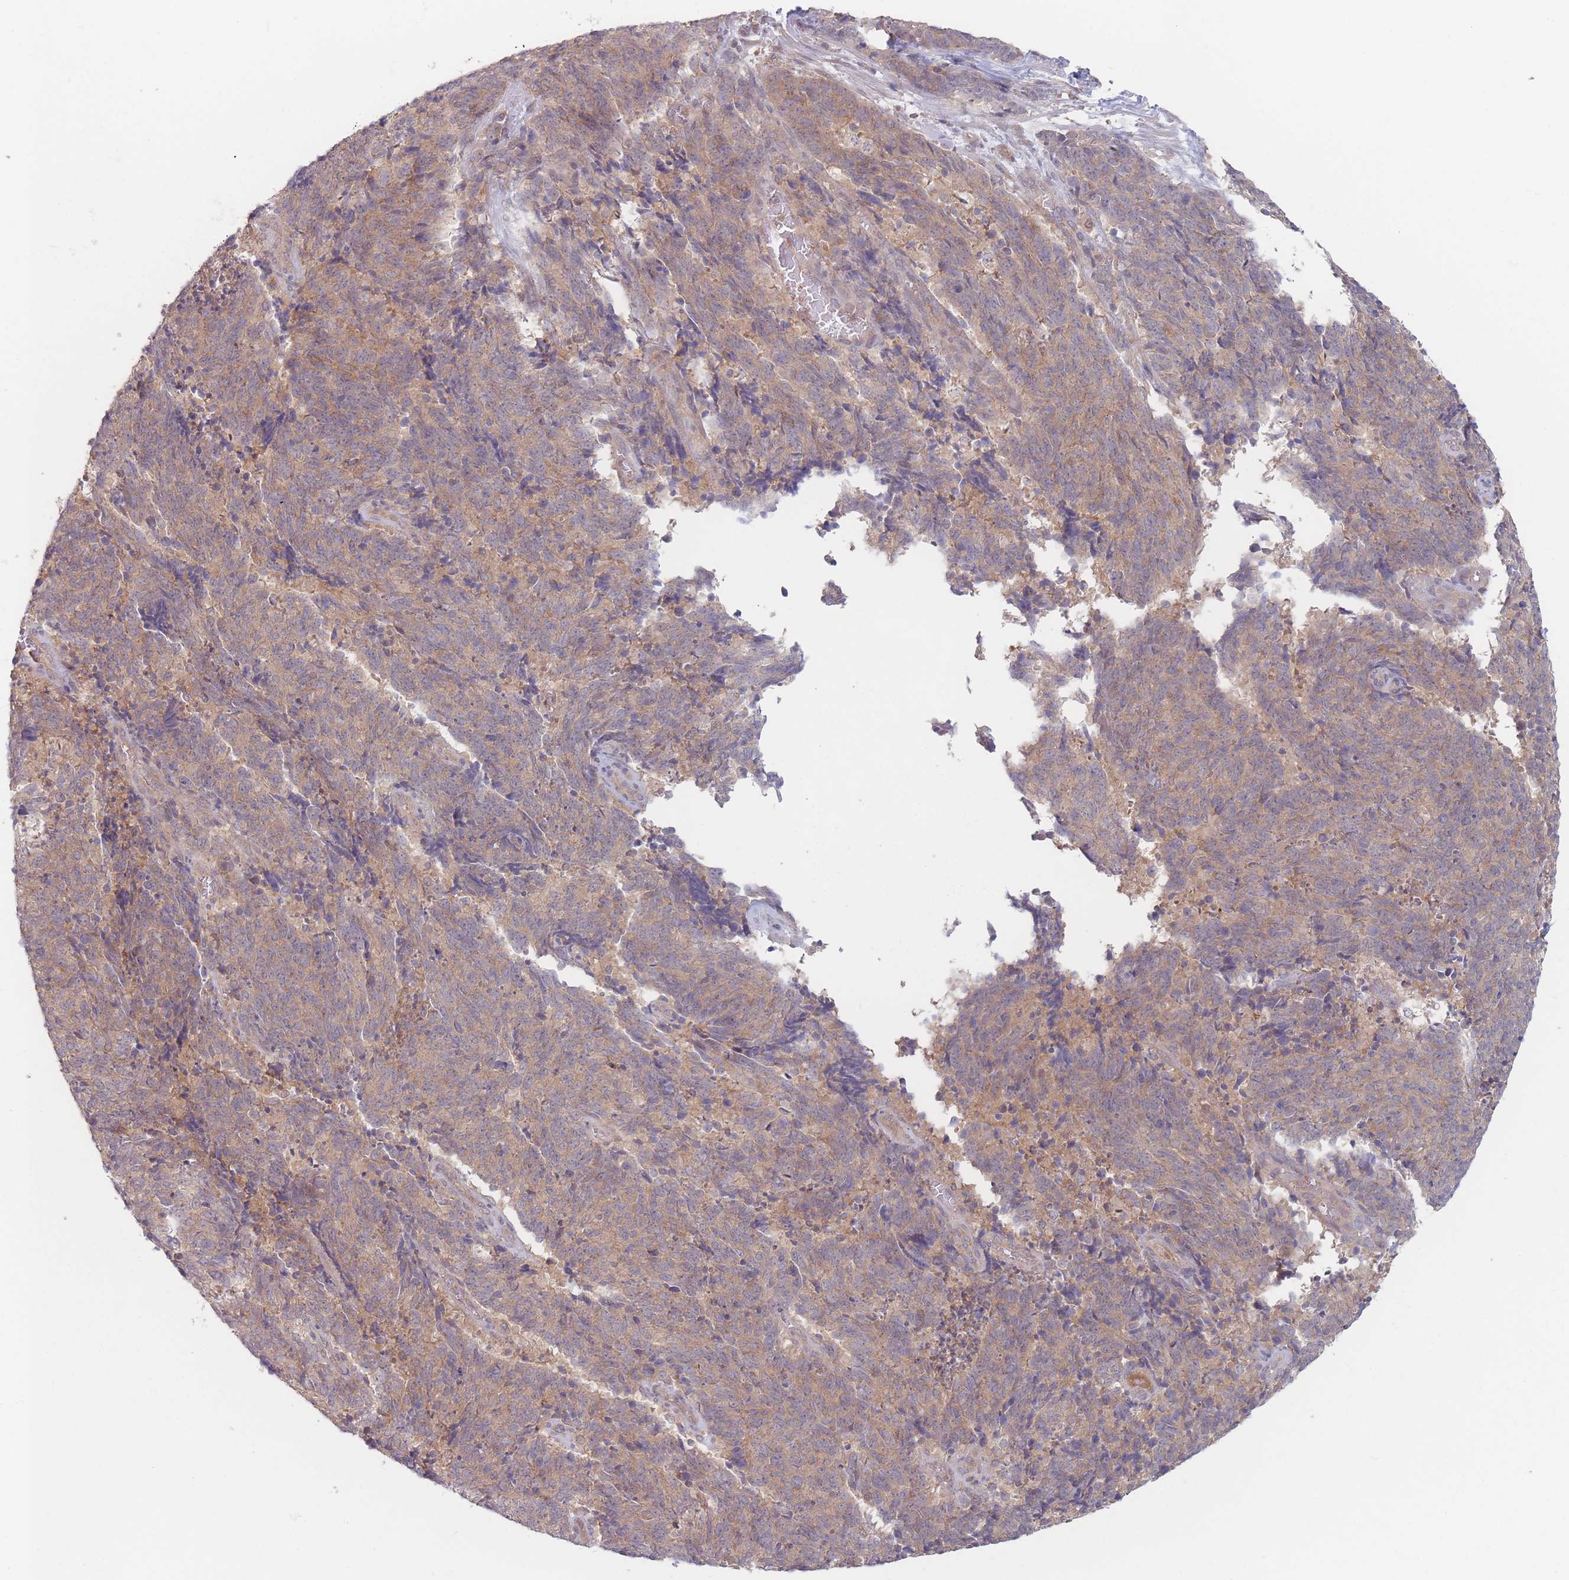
{"staining": {"intensity": "moderate", "quantity": ">75%", "location": "cytoplasmic/membranous"}, "tissue": "cervical cancer", "cell_type": "Tumor cells", "image_type": "cancer", "snomed": [{"axis": "morphology", "description": "Squamous cell carcinoma, NOS"}, {"axis": "topography", "description": "Cervix"}], "caption": "Squamous cell carcinoma (cervical) tissue reveals moderate cytoplasmic/membranous staining in approximately >75% of tumor cells, visualized by immunohistochemistry. Immunohistochemistry stains the protein of interest in brown and the nuclei are stained blue.", "gene": "PPM1A", "patient": {"sex": "female", "age": 29}}